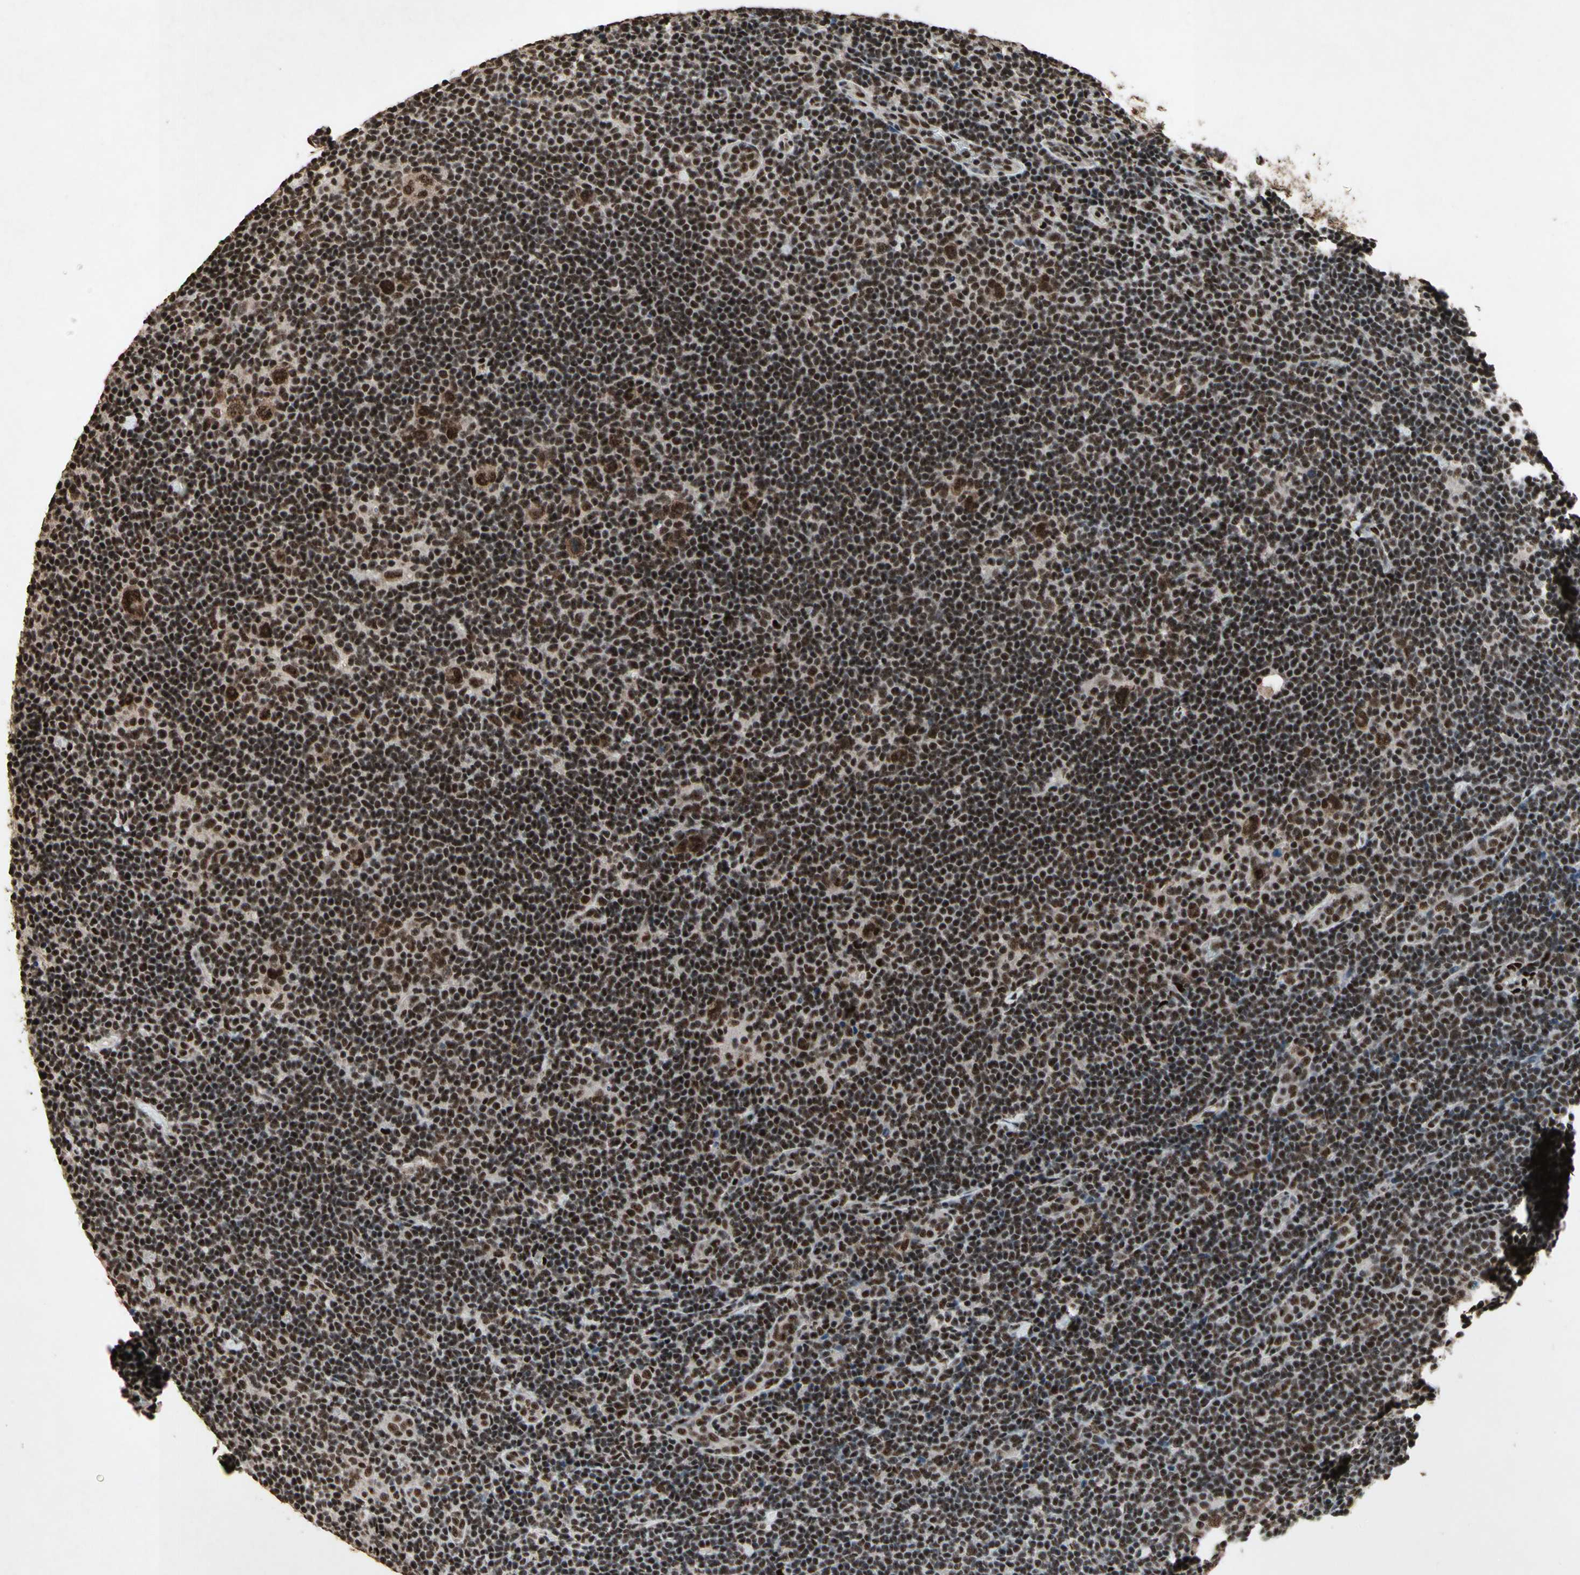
{"staining": {"intensity": "strong", "quantity": ">75%", "location": "nuclear"}, "tissue": "lymphoma", "cell_type": "Tumor cells", "image_type": "cancer", "snomed": [{"axis": "morphology", "description": "Hodgkin's disease, NOS"}, {"axis": "topography", "description": "Lymph node"}], "caption": "This is an image of IHC staining of Hodgkin's disease, which shows strong expression in the nuclear of tumor cells.", "gene": "TBX2", "patient": {"sex": "female", "age": 57}}